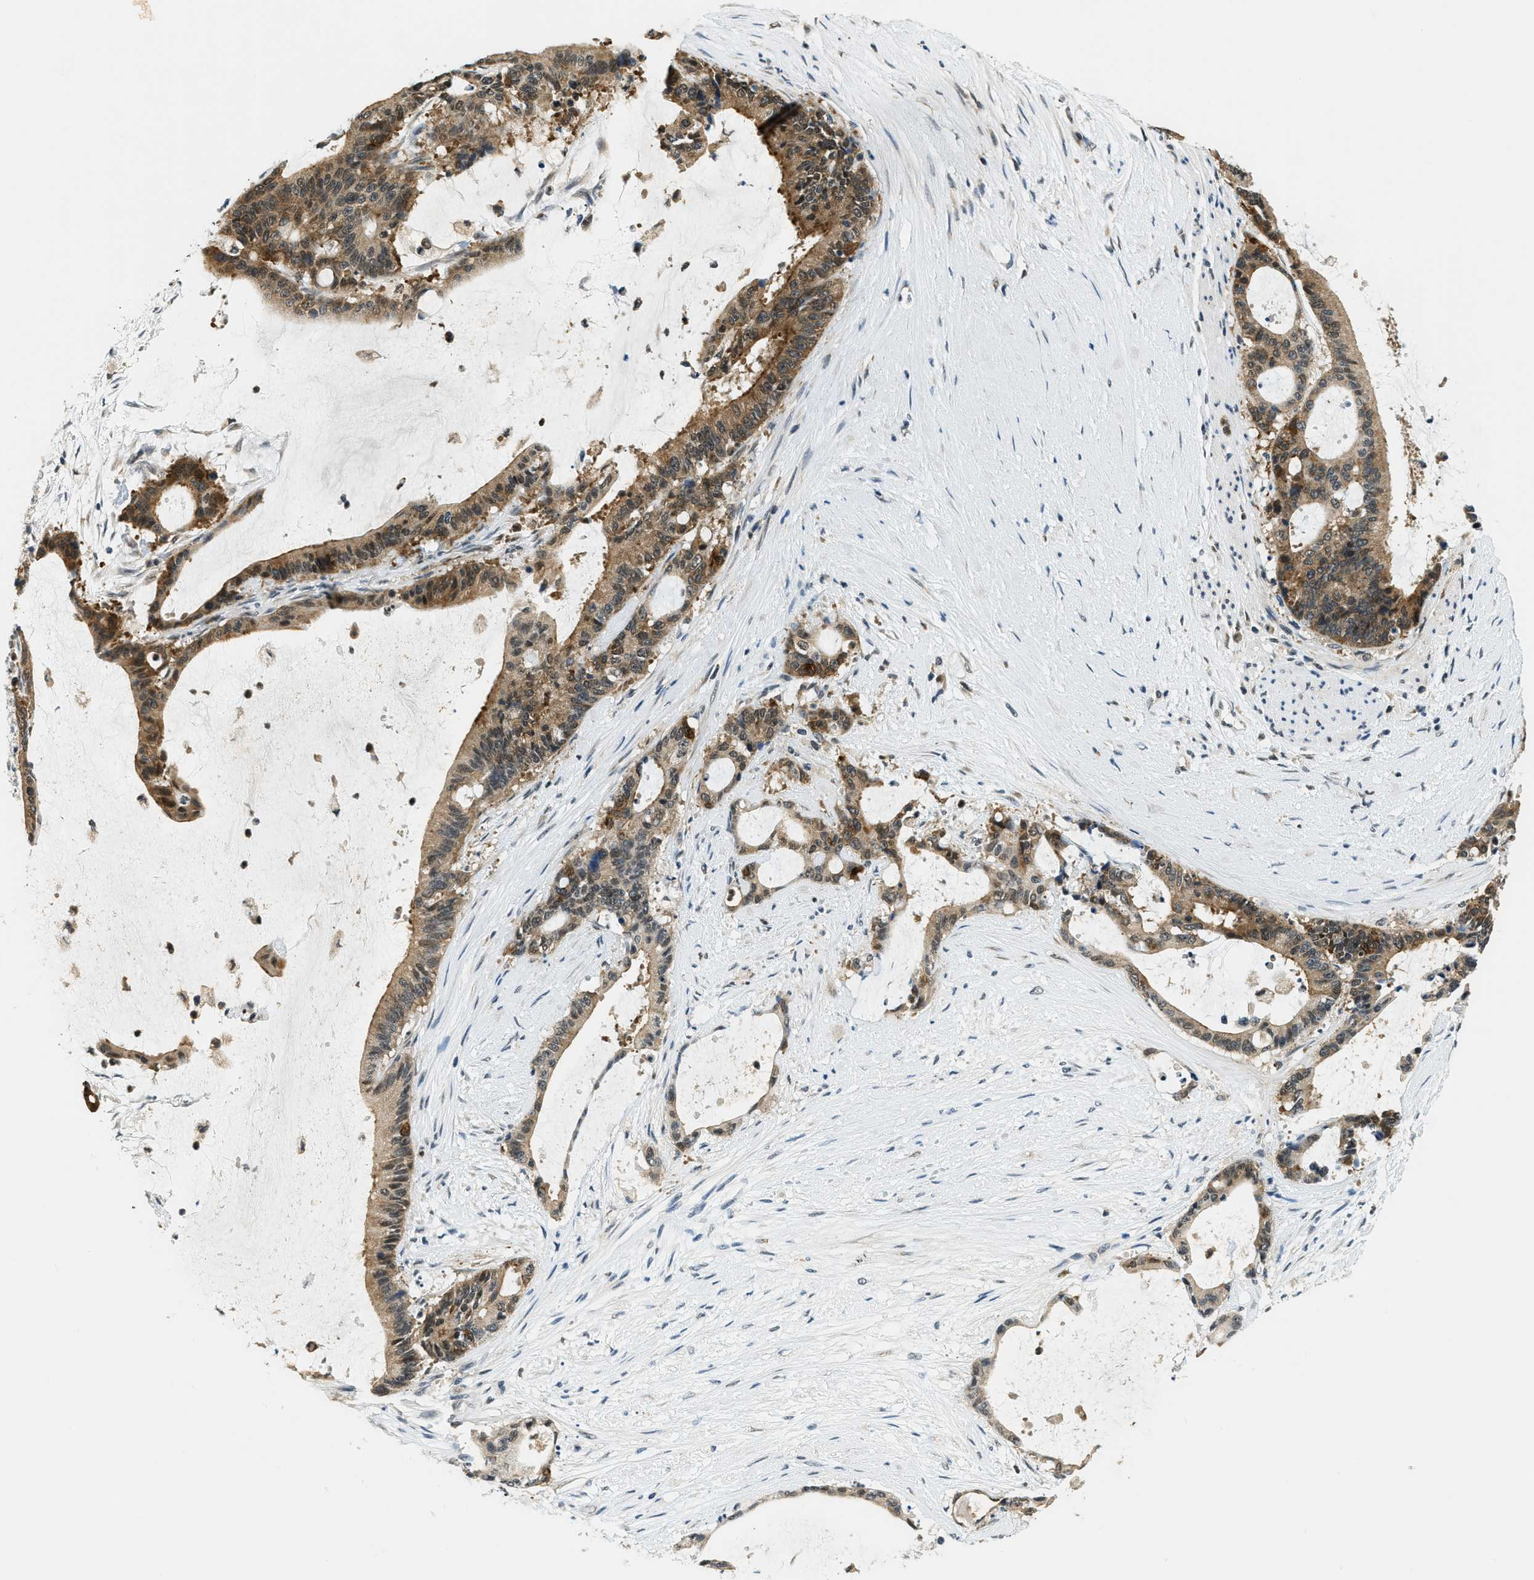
{"staining": {"intensity": "moderate", "quantity": ">75%", "location": "cytoplasmic/membranous"}, "tissue": "liver cancer", "cell_type": "Tumor cells", "image_type": "cancer", "snomed": [{"axis": "morphology", "description": "Cholangiocarcinoma"}, {"axis": "topography", "description": "Liver"}], "caption": "Liver cancer stained with a brown dye exhibits moderate cytoplasmic/membranous positive positivity in about >75% of tumor cells.", "gene": "RAB11FIP1", "patient": {"sex": "female", "age": 73}}